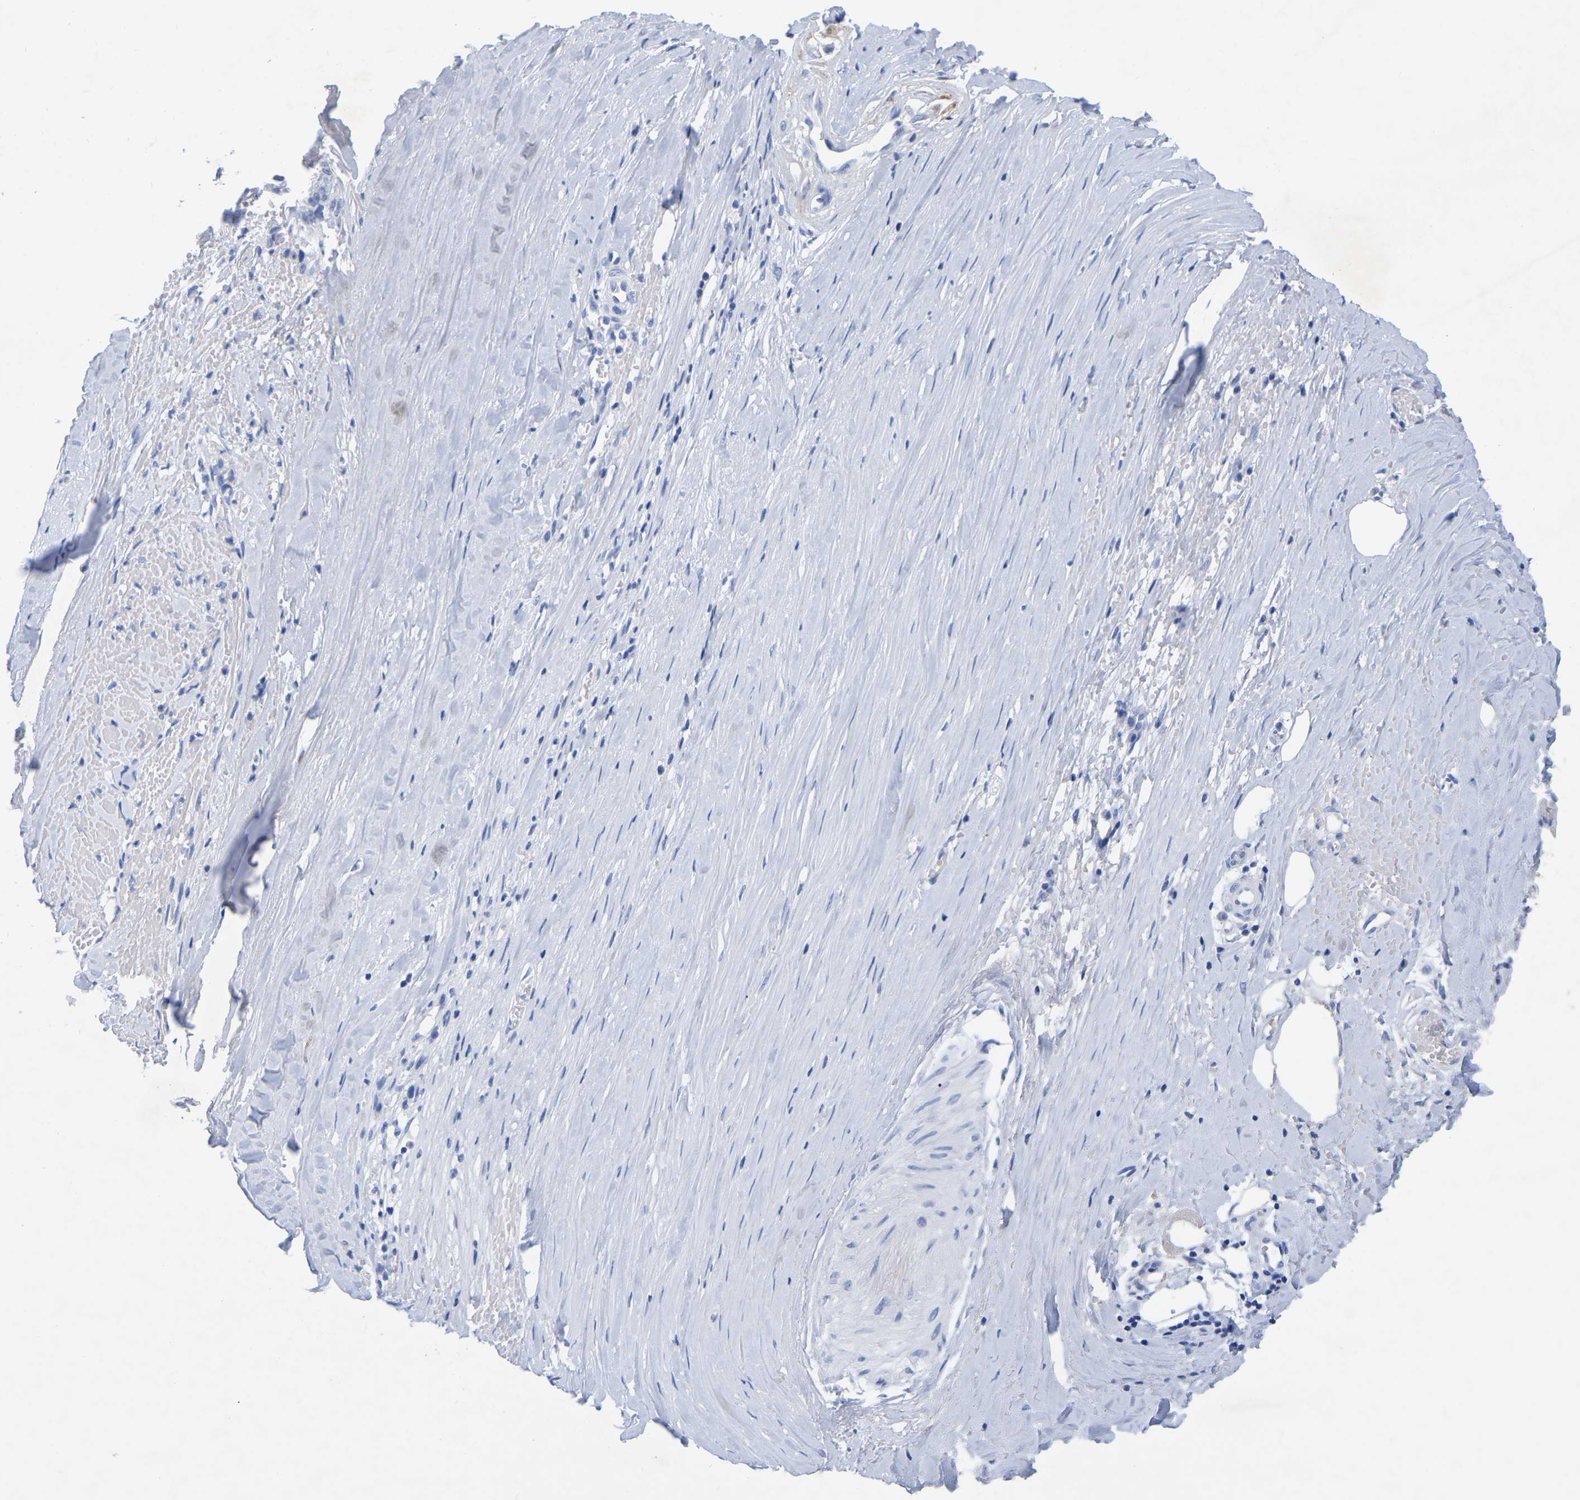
{"staining": {"intensity": "negative", "quantity": "none", "location": "none"}, "tissue": "liver cancer", "cell_type": "Tumor cells", "image_type": "cancer", "snomed": [{"axis": "morphology", "description": "Cholangiocarcinoma"}, {"axis": "topography", "description": "Liver"}], "caption": "Liver cholangiocarcinoma was stained to show a protein in brown. There is no significant staining in tumor cells. (Stains: DAB IHC with hematoxylin counter stain, Microscopy: brightfield microscopy at high magnification).", "gene": "HAPLN1", "patient": {"sex": "female", "age": 70}}